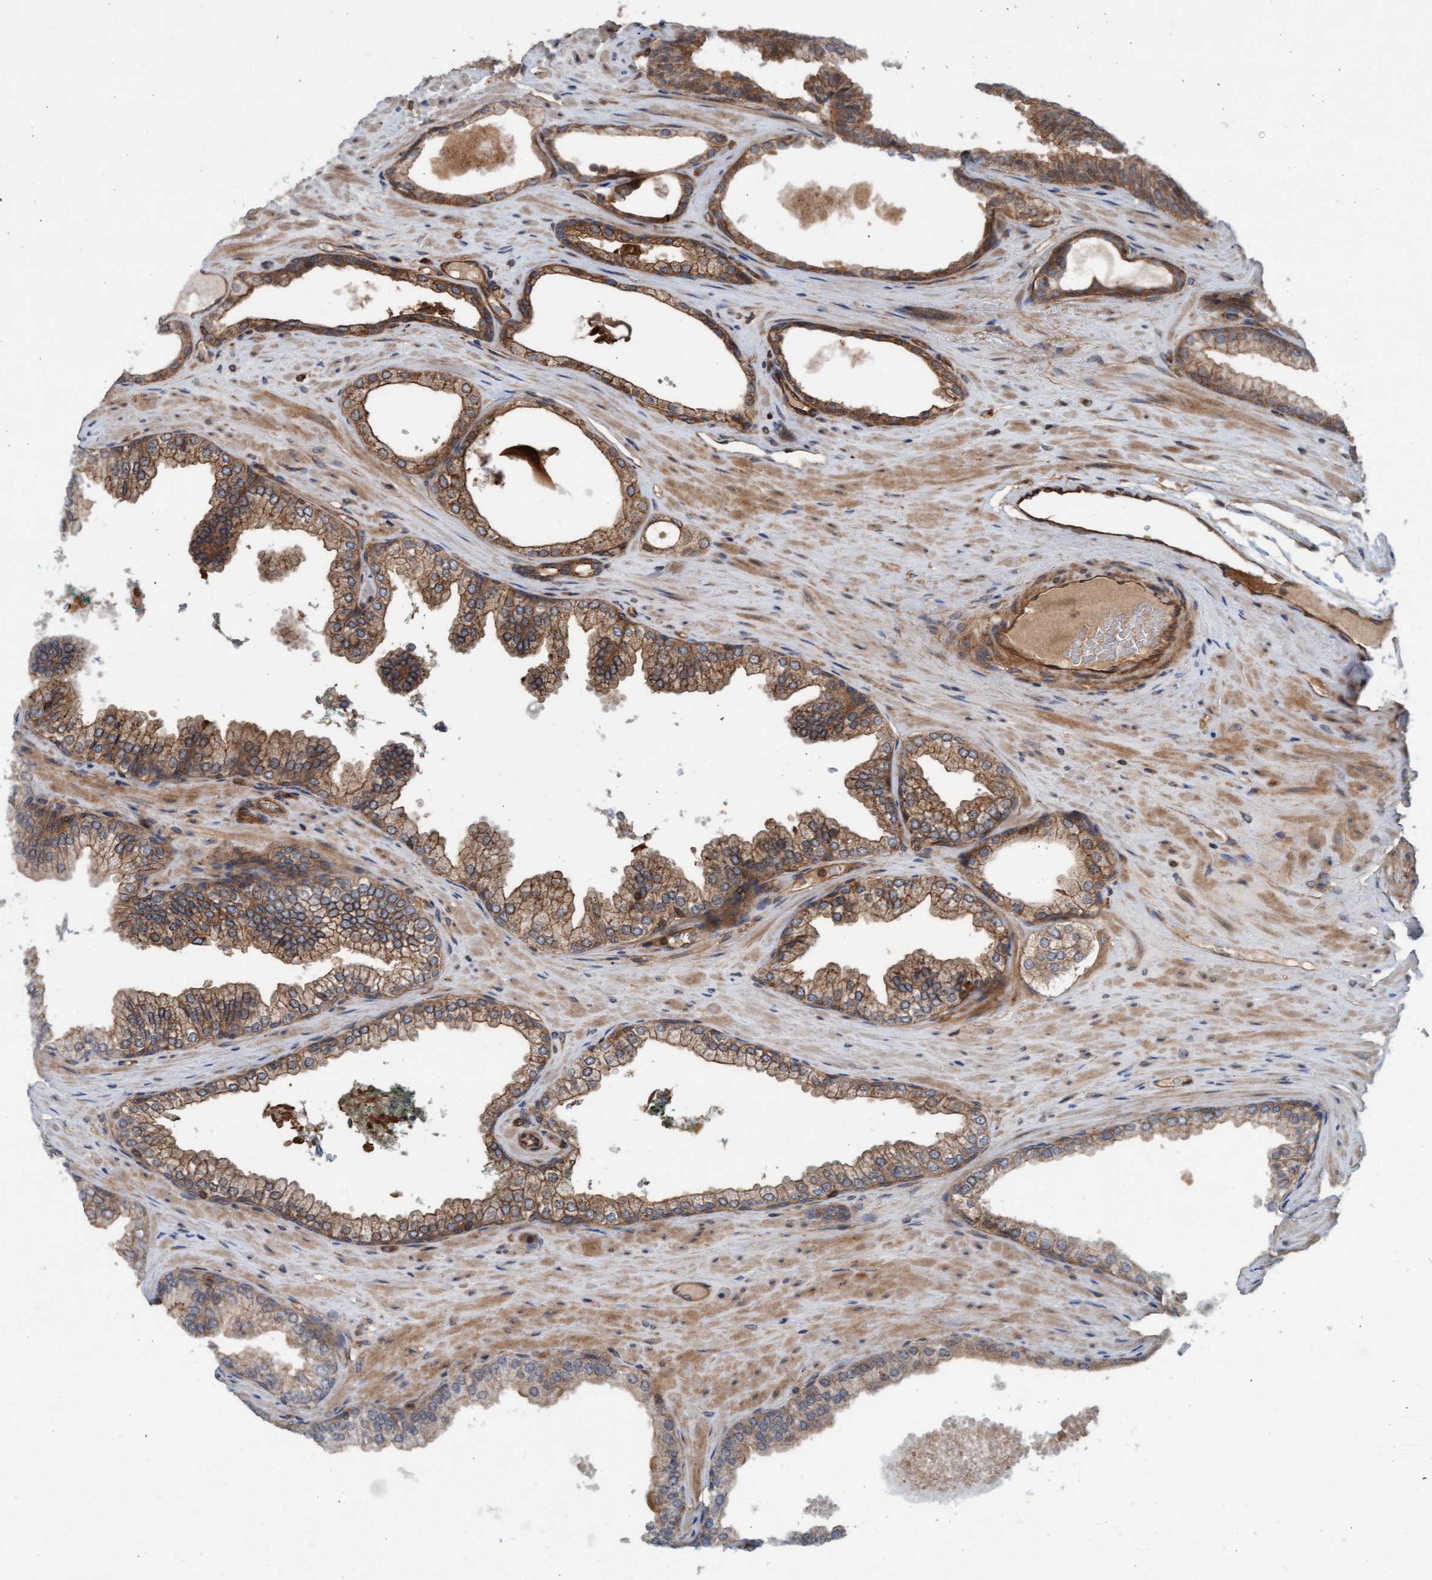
{"staining": {"intensity": "moderate", "quantity": ">75%", "location": "cytoplasmic/membranous"}, "tissue": "prostate cancer", "cell_type": "Tumor cells", "image_type": "cancer", "snomed": [{"axis": "morphology", "description": "Adenocarcinoma, High grade"}, {"axis": "topography", "description": "Prostate"}], "caption": "Protein expression by IHC displays moderate cytoplasmic/membranous positivity in about >75% of tumor cells in prostate high-grade adenocarcinoma.", "gene": "ERAL1", "patient": {"sex": "male", "age": 71}}